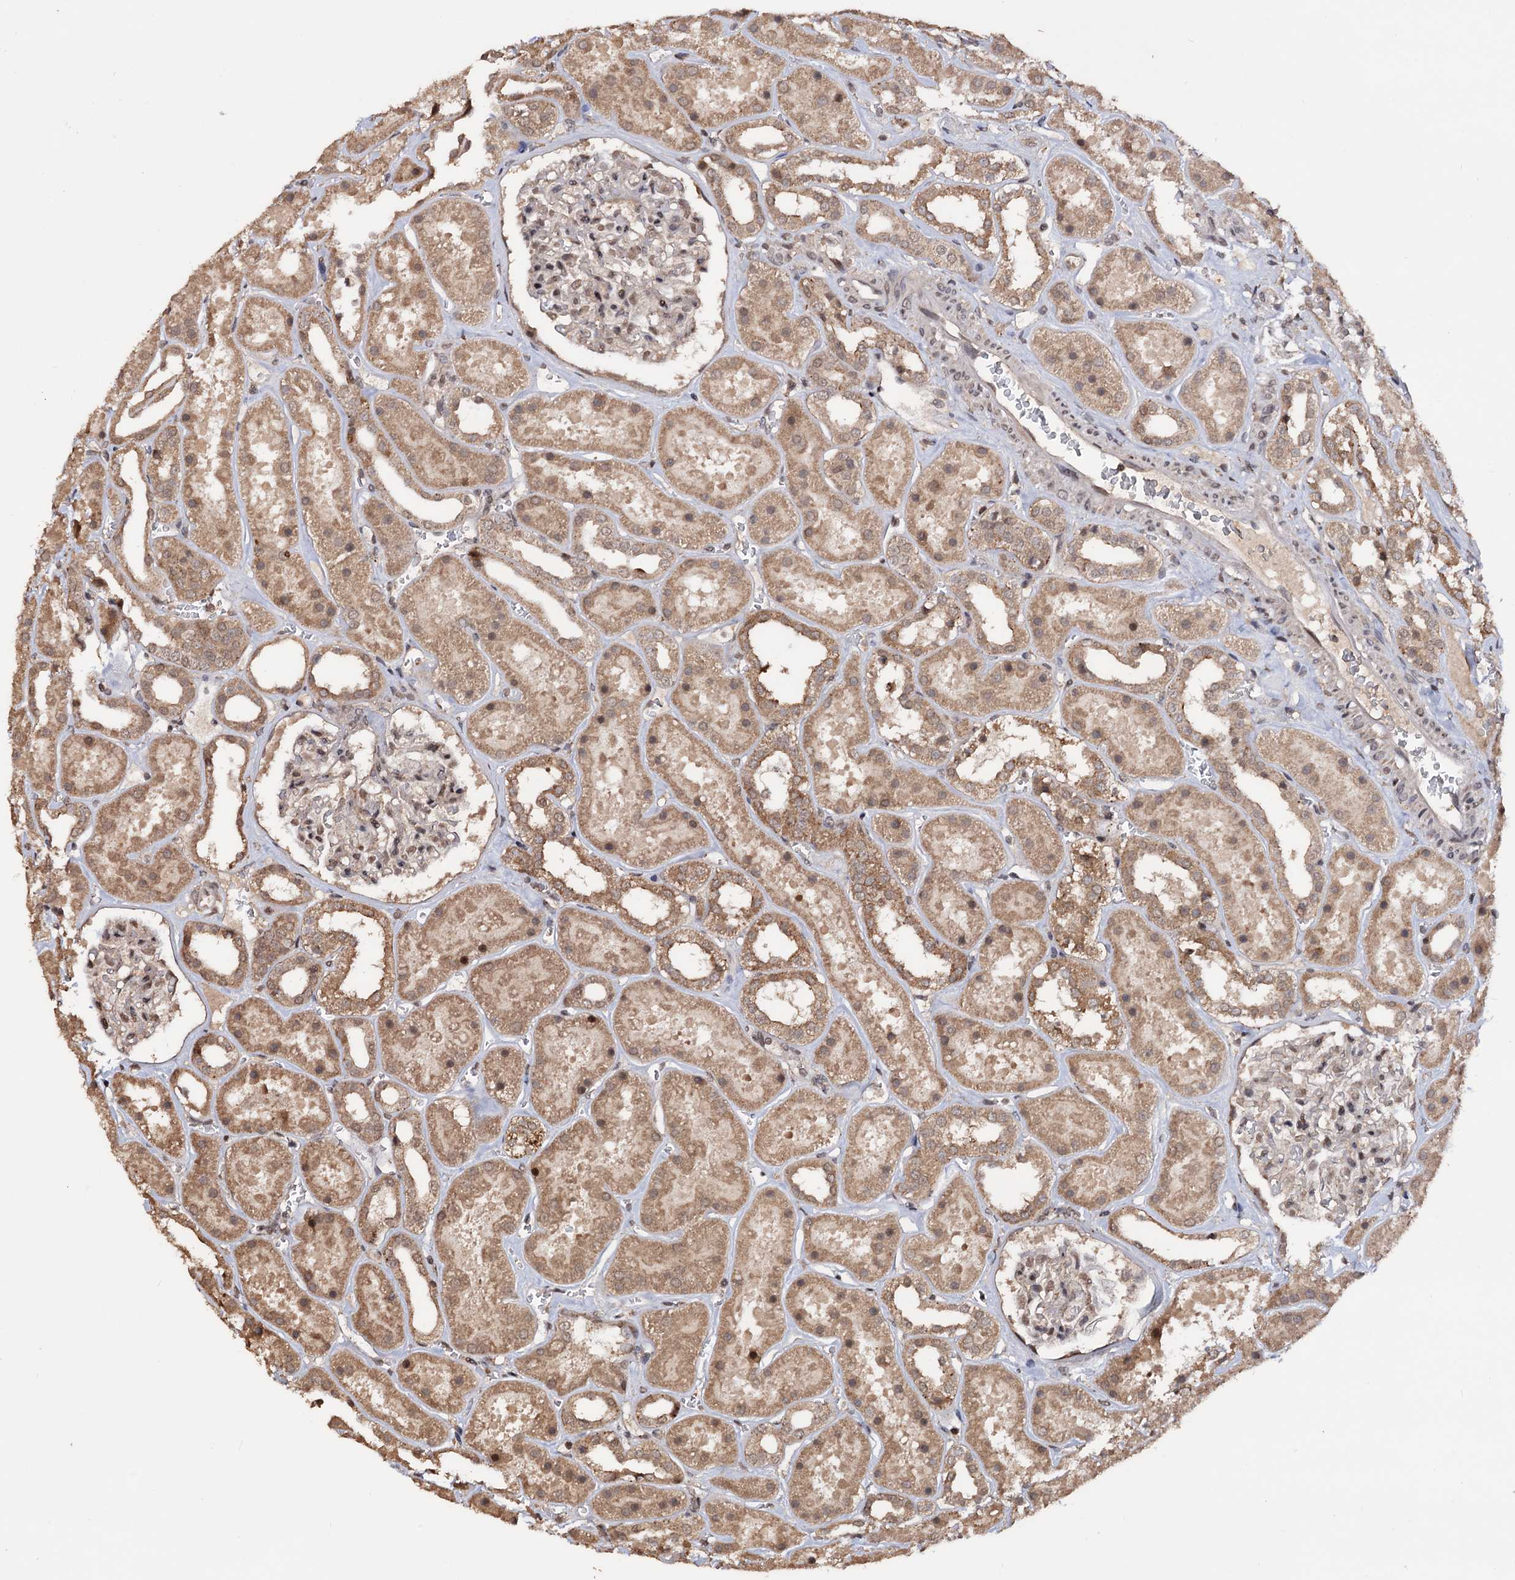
{"staining": {"intensity": "moderate", "quantity": "25%-75%", "location": "nuclear"}, "tissue": "kidney", "cell_type": "Cells in glomeruli", "image_type": "normal", "snomed": [{"axis": "morphology", "description": "Normal tissue, NOS"}, {"axis": "topography", "description": "Kidney"}], "caption": "Cells in glomeruli display medium levels of moderate nuclear expression in approximately 25%-75% of cells in normal human kidney.", "gene": "KLF5", "patient": {"sex": "female", "age": 41}}